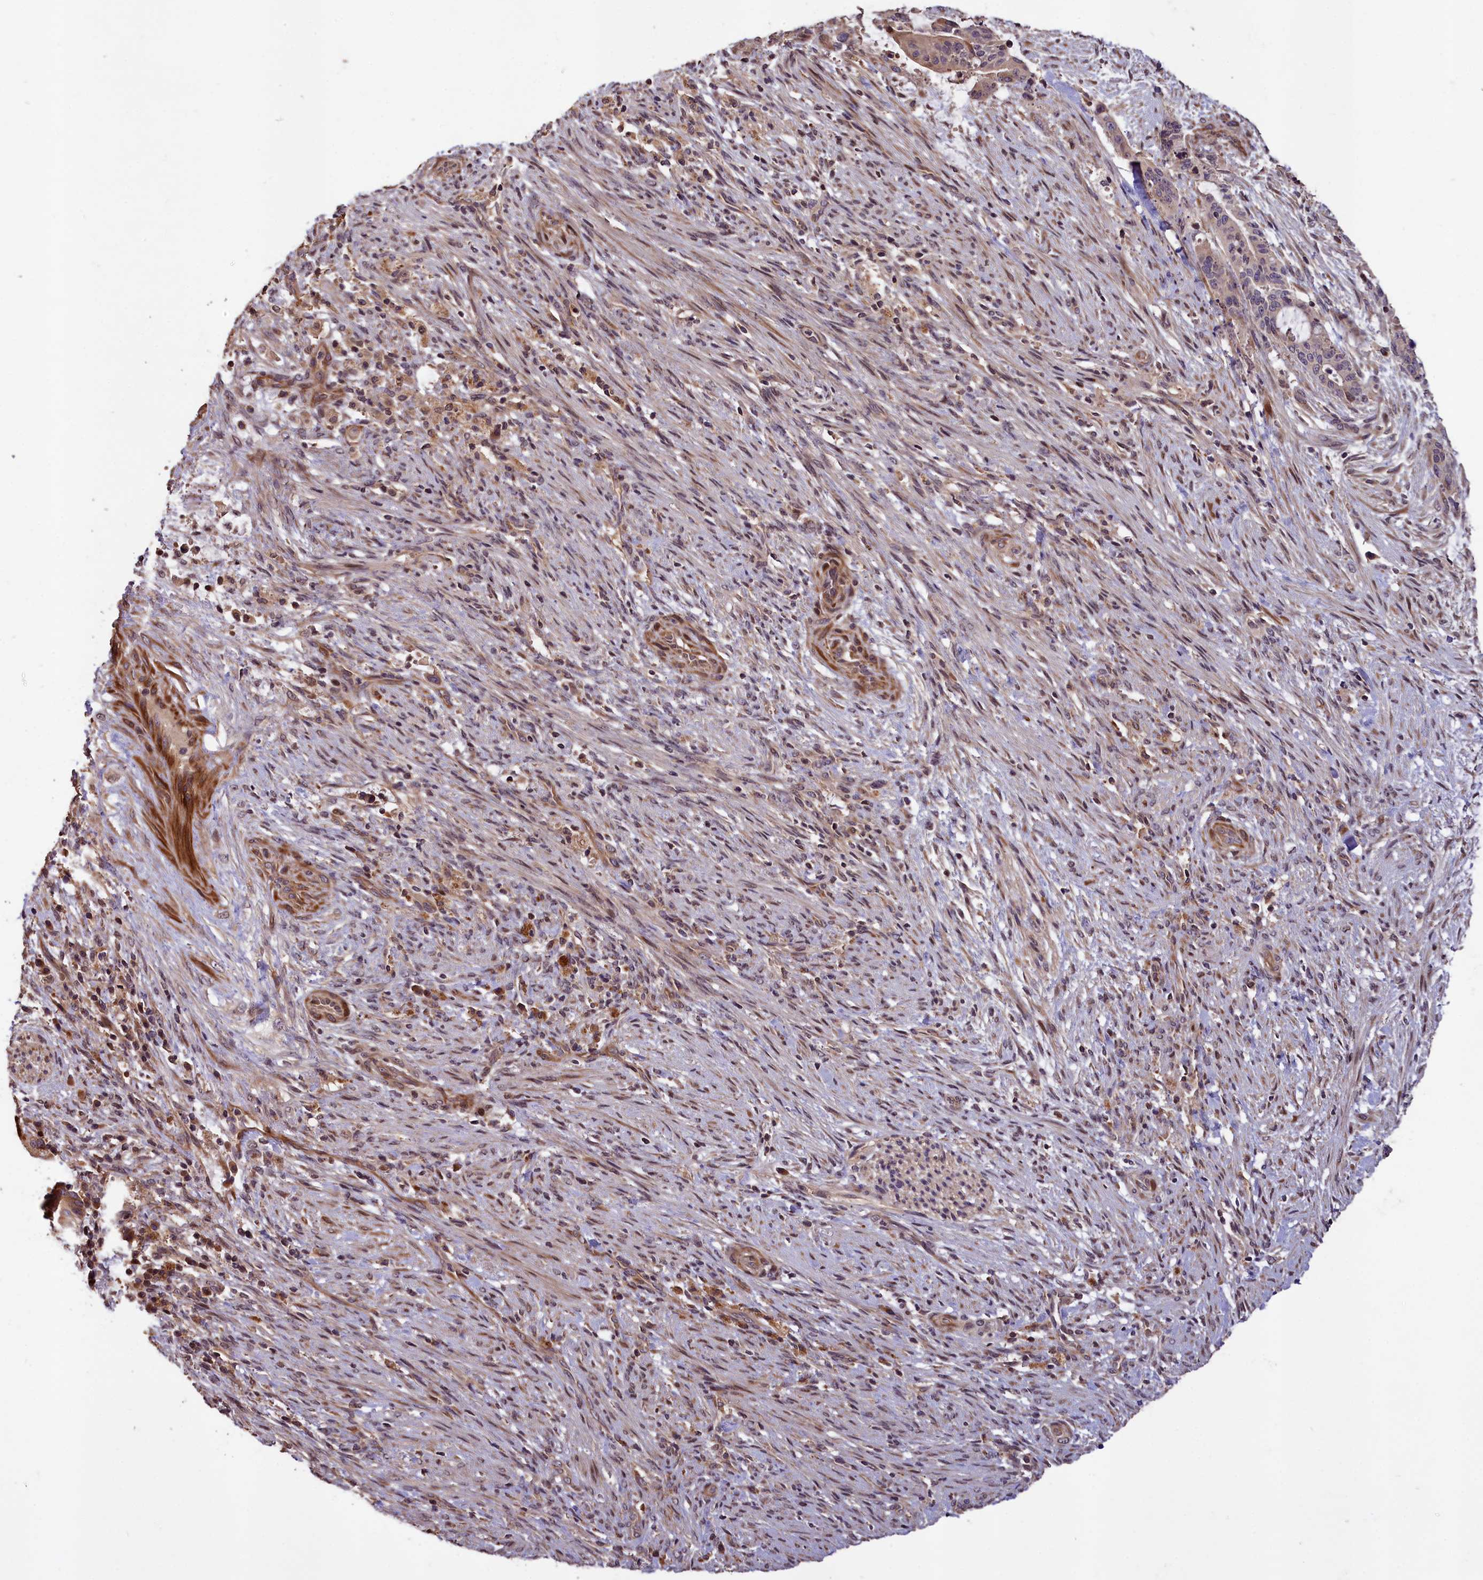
{"staining": {"intensity": "negative", "quantity": "none", "location": "none"}, "tissue": "liver cancer", "cell_type": "Tumor cells", "image_type": "cancer", "snomed": [{"axis": "morphology", "description": "Normal tissue, NOS"}, {"axis": "morphology", "description": "Cholangiocarcinoma"}, {"axis": "topography", "description": "Liver"}, {"axis": "topography", "description": "Peripheral nerve tissue"}], "caption": "Immunohistochemical staining of human liver cancer (cholangiocarcinoma) reveals no significant staining in tumor cells.", "gene": "DNAJB9", "patient": {"sex": "female", "age": 73}}